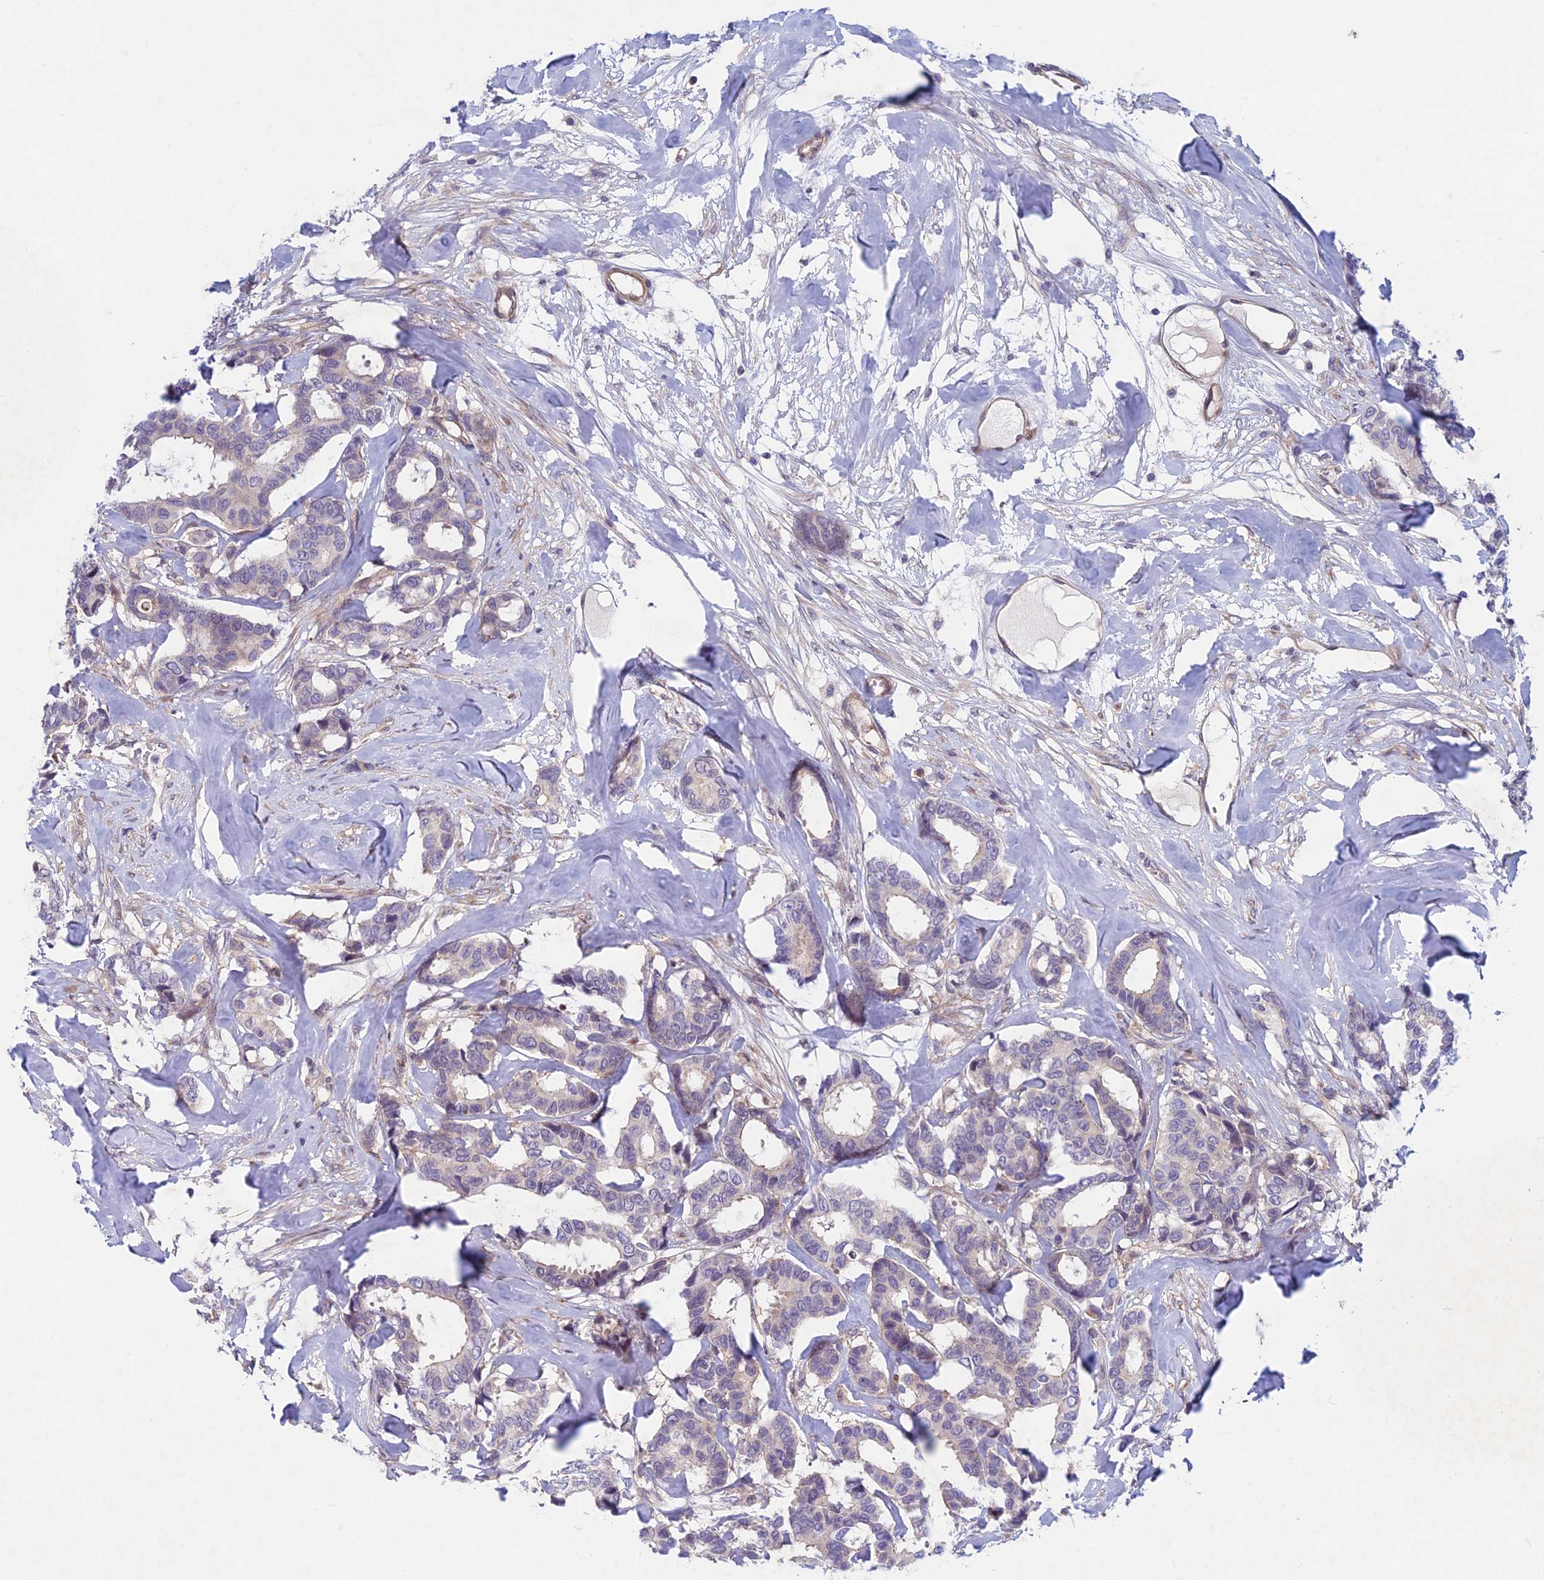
{"staining": {"intensity": "negative", "quantity": "none", "location": "none"}, "tissue": "breast cancer", "cell_type": "Tumor cells", "image_type": "cancer", "snomed": [{"axis": "morphology", "description": "Duct carcinoma"}, {"axis": "topography", "description": "Breast"}], "caption": "Immunohistochemistry image of neoplastic tissue: human breast cancer stained with DAB shows no significant protein staining in tumor cells.", "gene": "PTHLH", "patient": {"sex": "female", "age": 87}}